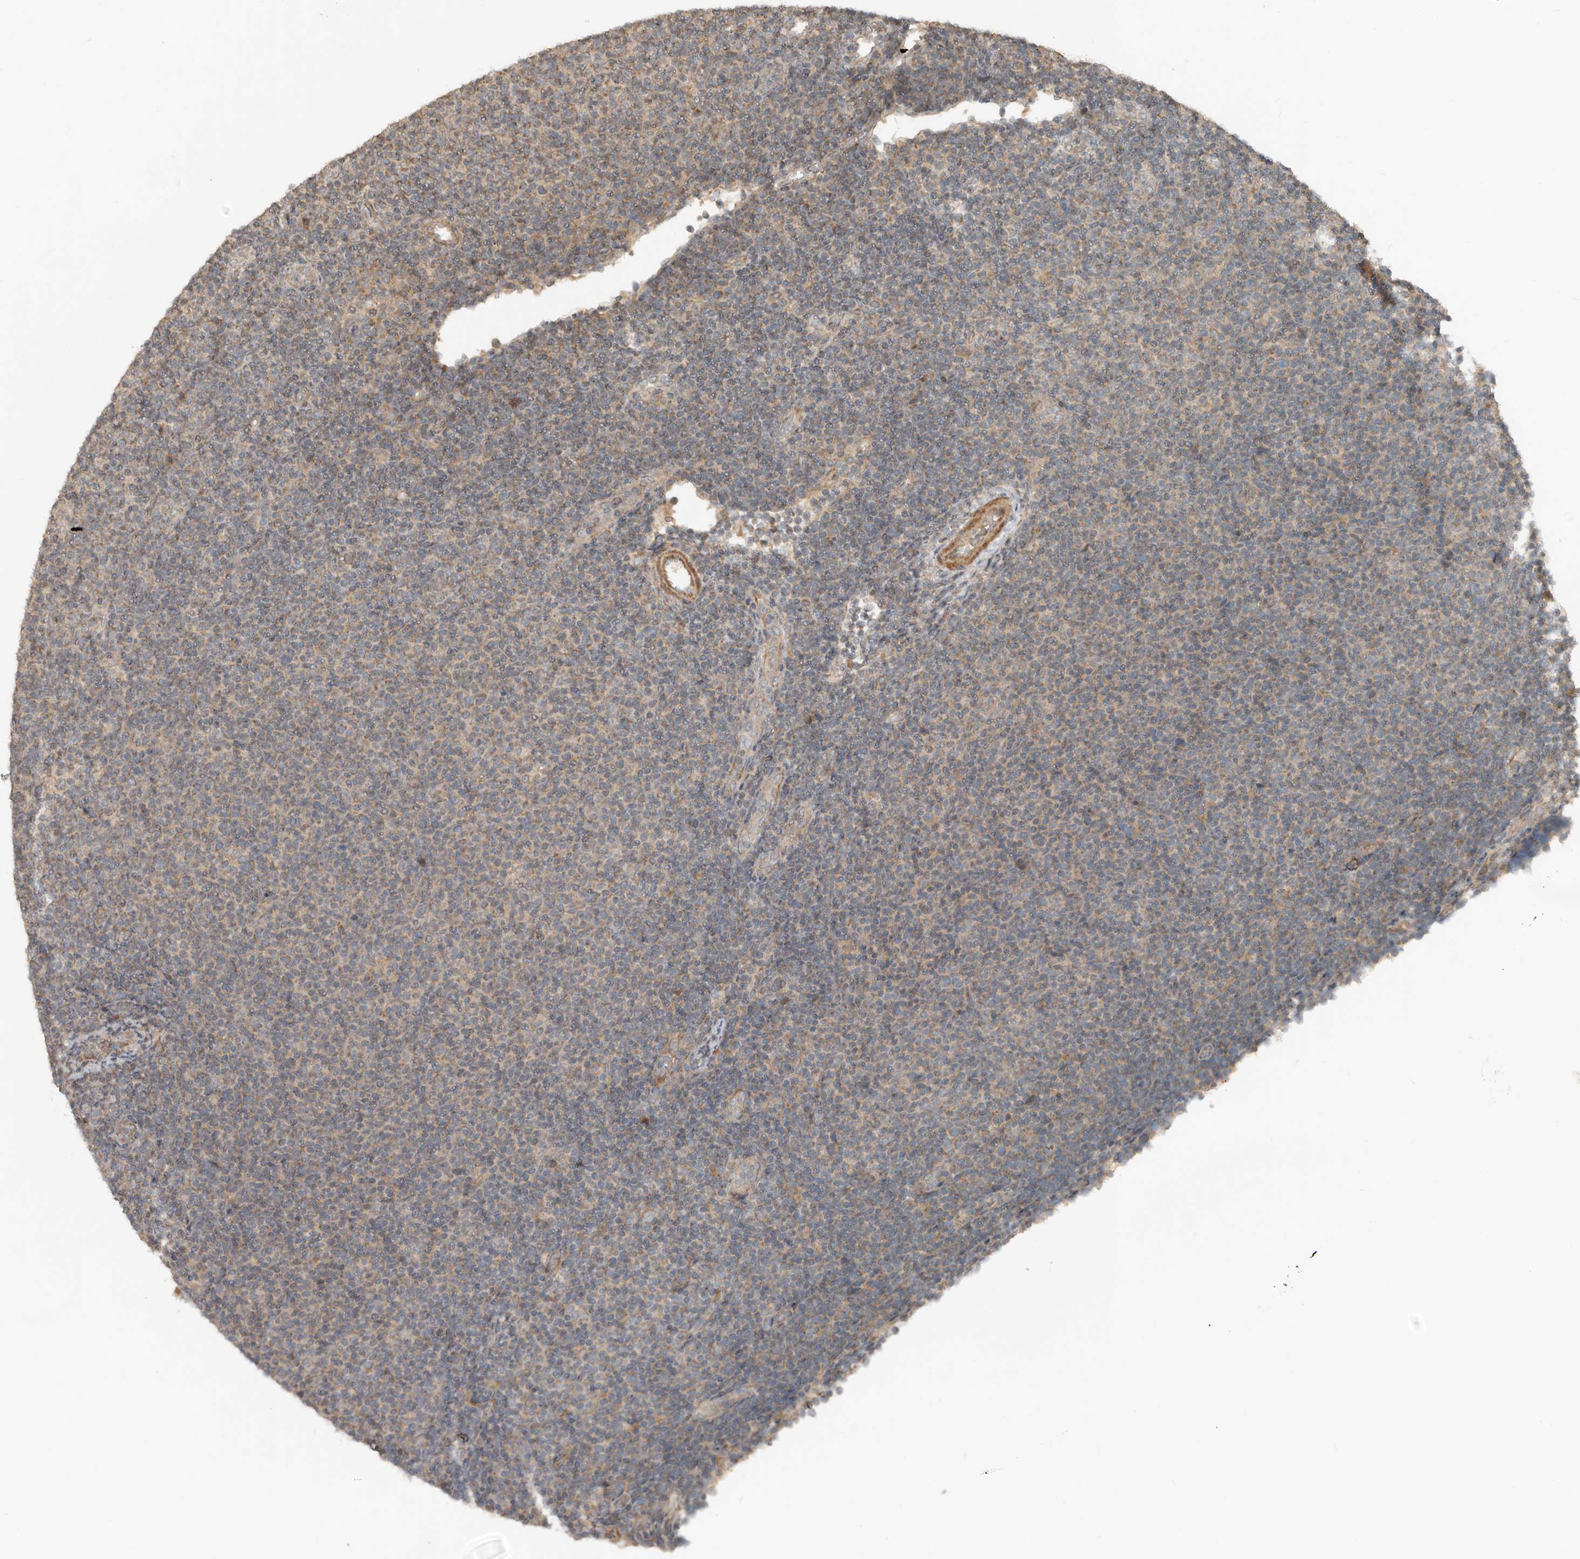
{"staining": {"intensity": "weak", "quantity": "25%-75%", "location": "cytoplasmic/membranous"}, "tissue": "lymphoma", "cell_type": "Tumor cells", "image_type": "cancer", "snomed": [{"axis": "morphology", "description": "Malignant lymphoma, non-Hodgkin's type, Low grade"}, {"axis": "topography", "description": "Lymph node"}], "caption": "Immunohistochemistry (IHC) image of human low-grade malignant lymphoma, non-Hodgkin's type stained for a protein (brown), which demonstrates low levels of weak cytoplasmic/membranous expression in approximately 25%-75% of tumor cells.", "gene": "SLC6A7", "patient": {"sex": "male", "age": 66}}